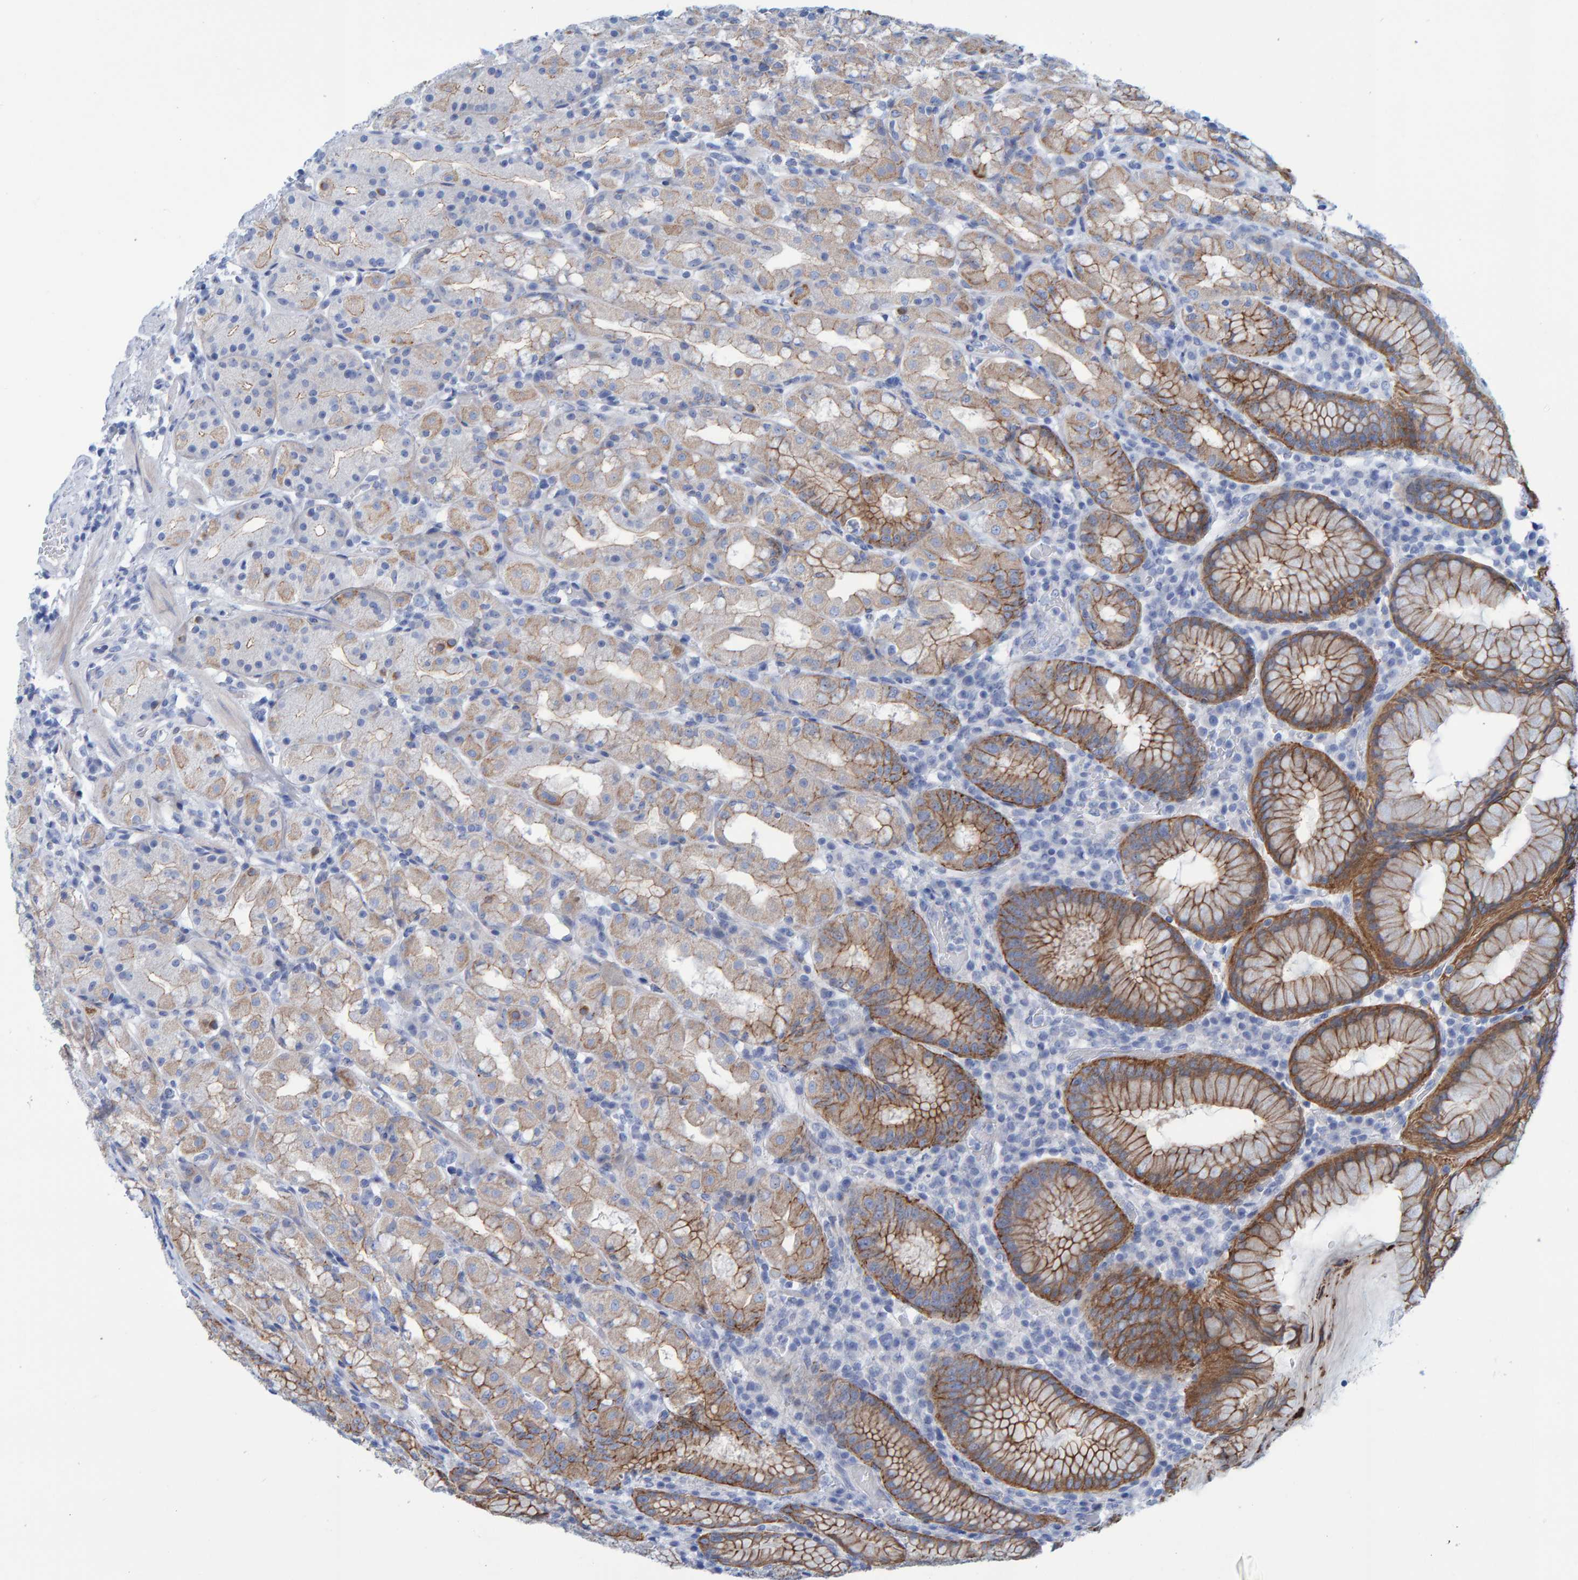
{"staining": {"intensity": "moderate", "quantity": "25%-75%", "location": "cytoplasmic/membranous"}, "tissue": "stomach", "cell_type": "Glandular cells", "image_type": "normal", "snomed": [{"axis": "morphology", "description": "Normal tissue, NOS"}, {"axis": "topography", "description": "Stomach, lower"}], "caption": "The immunohistochemical stain highlights moderate cytoplasmic/membranous expression in glandular cells of benign stomach.", "gene": "JAKMIP3", "patient": {"sex": "female", "age": 56}}